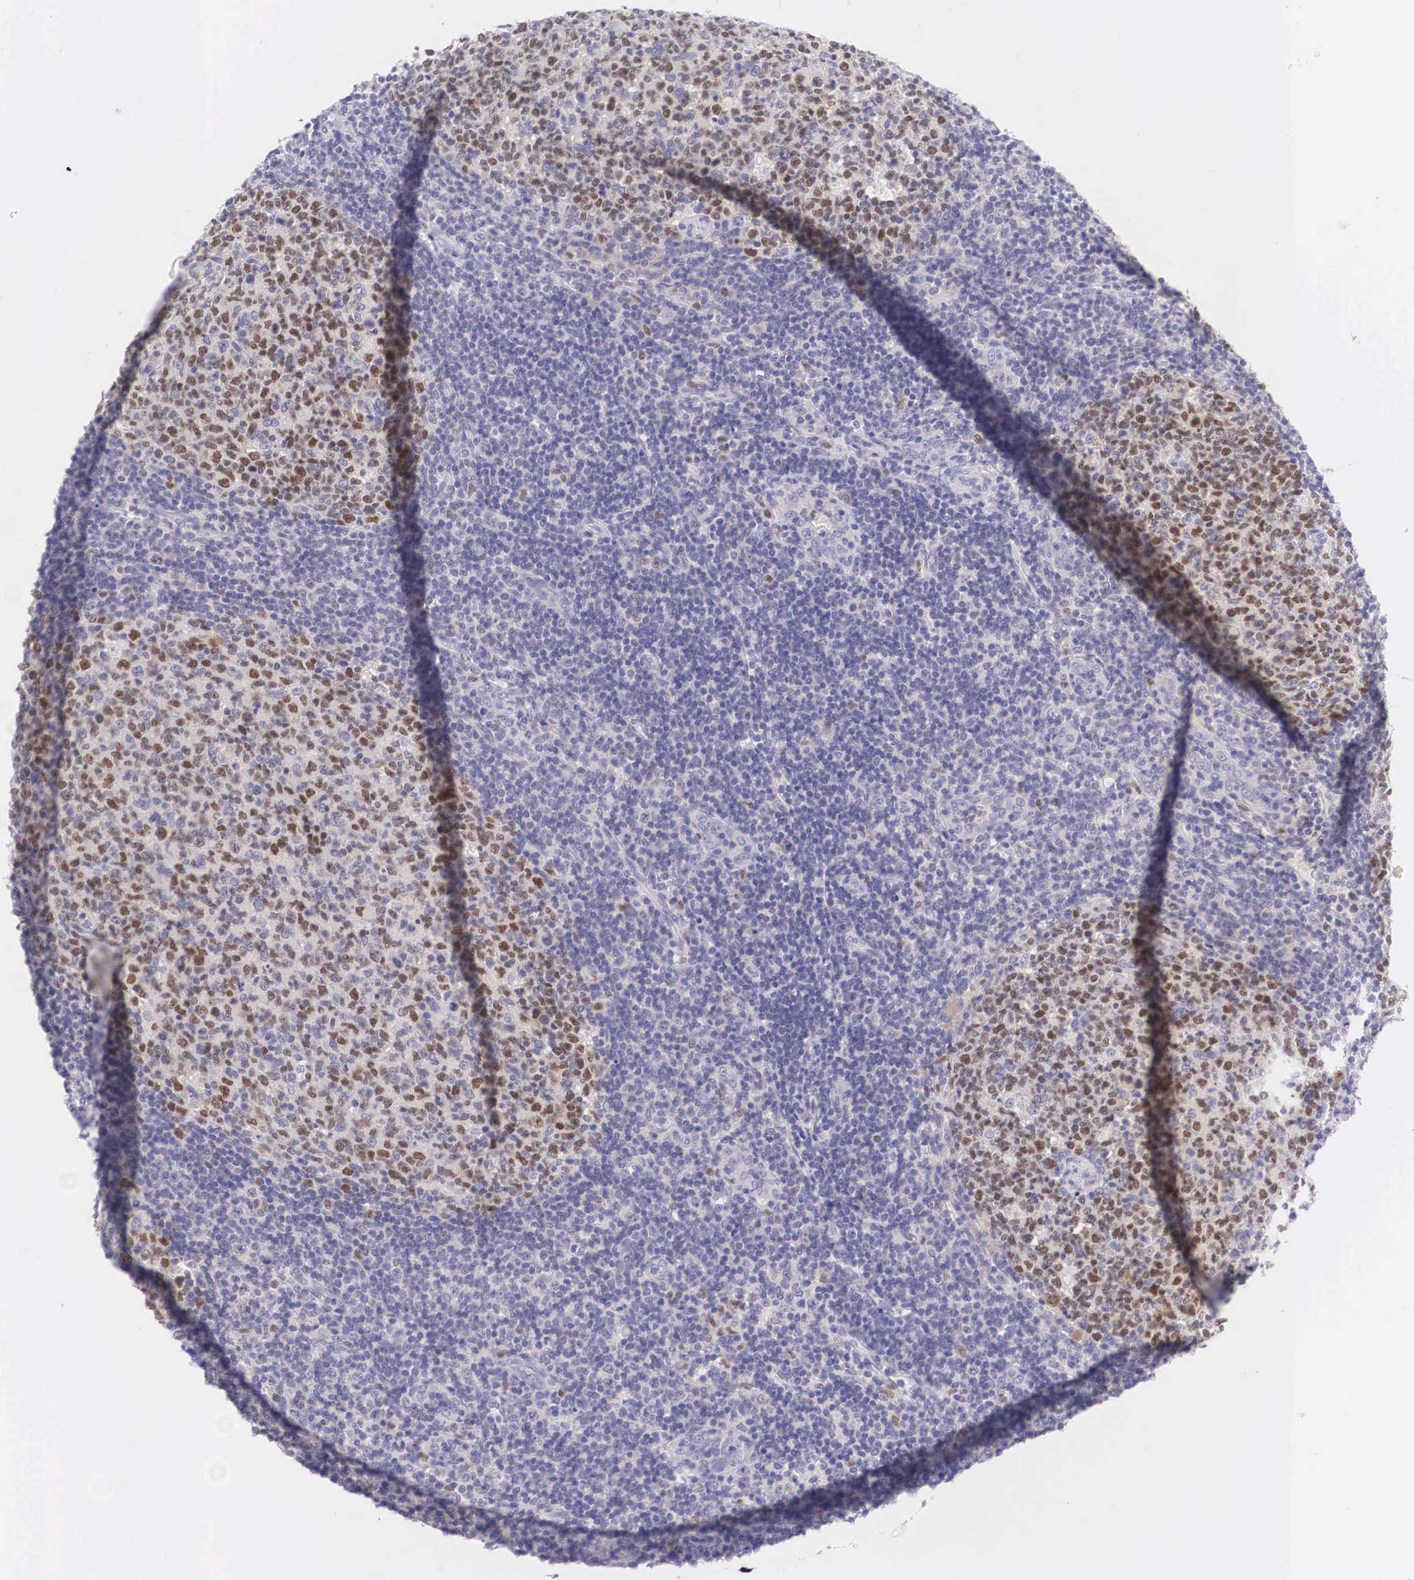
{"staining": {"intensity": "moderate", "quantity": "25%-75%", "location": "nuclear"}, "tissue": "tonsil", "cell_type": "Germinal center cells", "image_type": "normal", "snomed": [{"axis": "morphology", "description": "Normal tissue, NOS"}, {"axis": "topography", "description": "Tonsil"}], "caption": "Protein expression analysis of benign tonsil displays moderate nuclear positivity in approximately 25%-75% of germinal center cells. (brown staining indicates protein expression, while blue staining denotes nuclei).", "gene": "BCL6", "patient": {"sex": "female", "age": 3}}